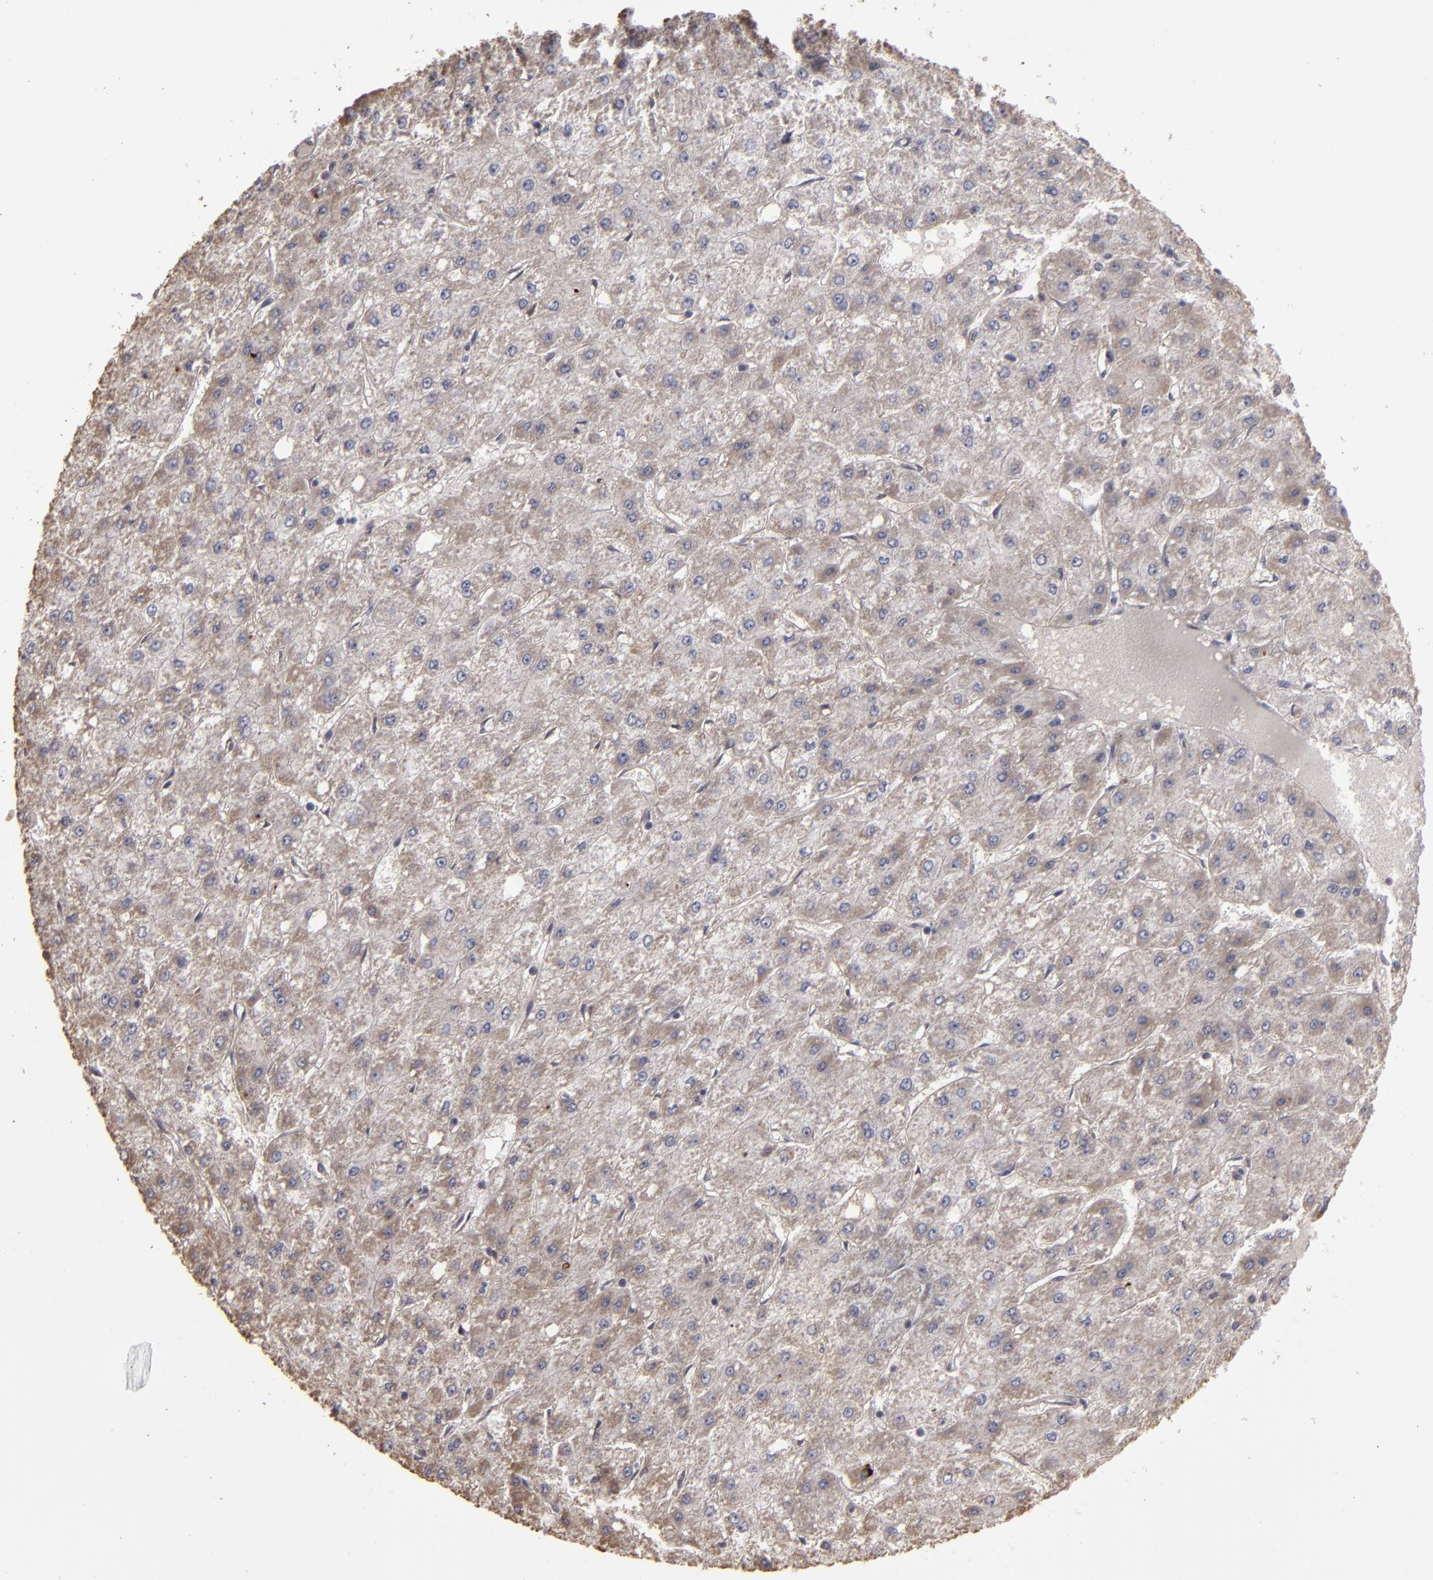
{"staining": {"intensity": "weak", "quantity": ">75%", "location": "cytoplasmic/membranous"}, "tissue": "liver cancer", "cell_type": "Tumor cells", "image_type": "cancer", "snomed": [{"axis": "morphology", "description": "Carcinoma, Hepatocellular, NOS"}, {"axis": "topography", "description": "Liver"}], "caption": "Immunohistochemical staining of liver hepatocellular carcinoma reveals low levels of weak cytoplasmic/membranous expression in about >75% of tumor cells. Immunohistochemistry stains the protein in brown and the nuclei are stained blue.", "gene": "CD55", "patient": {"sex": "female", "age": 52}}